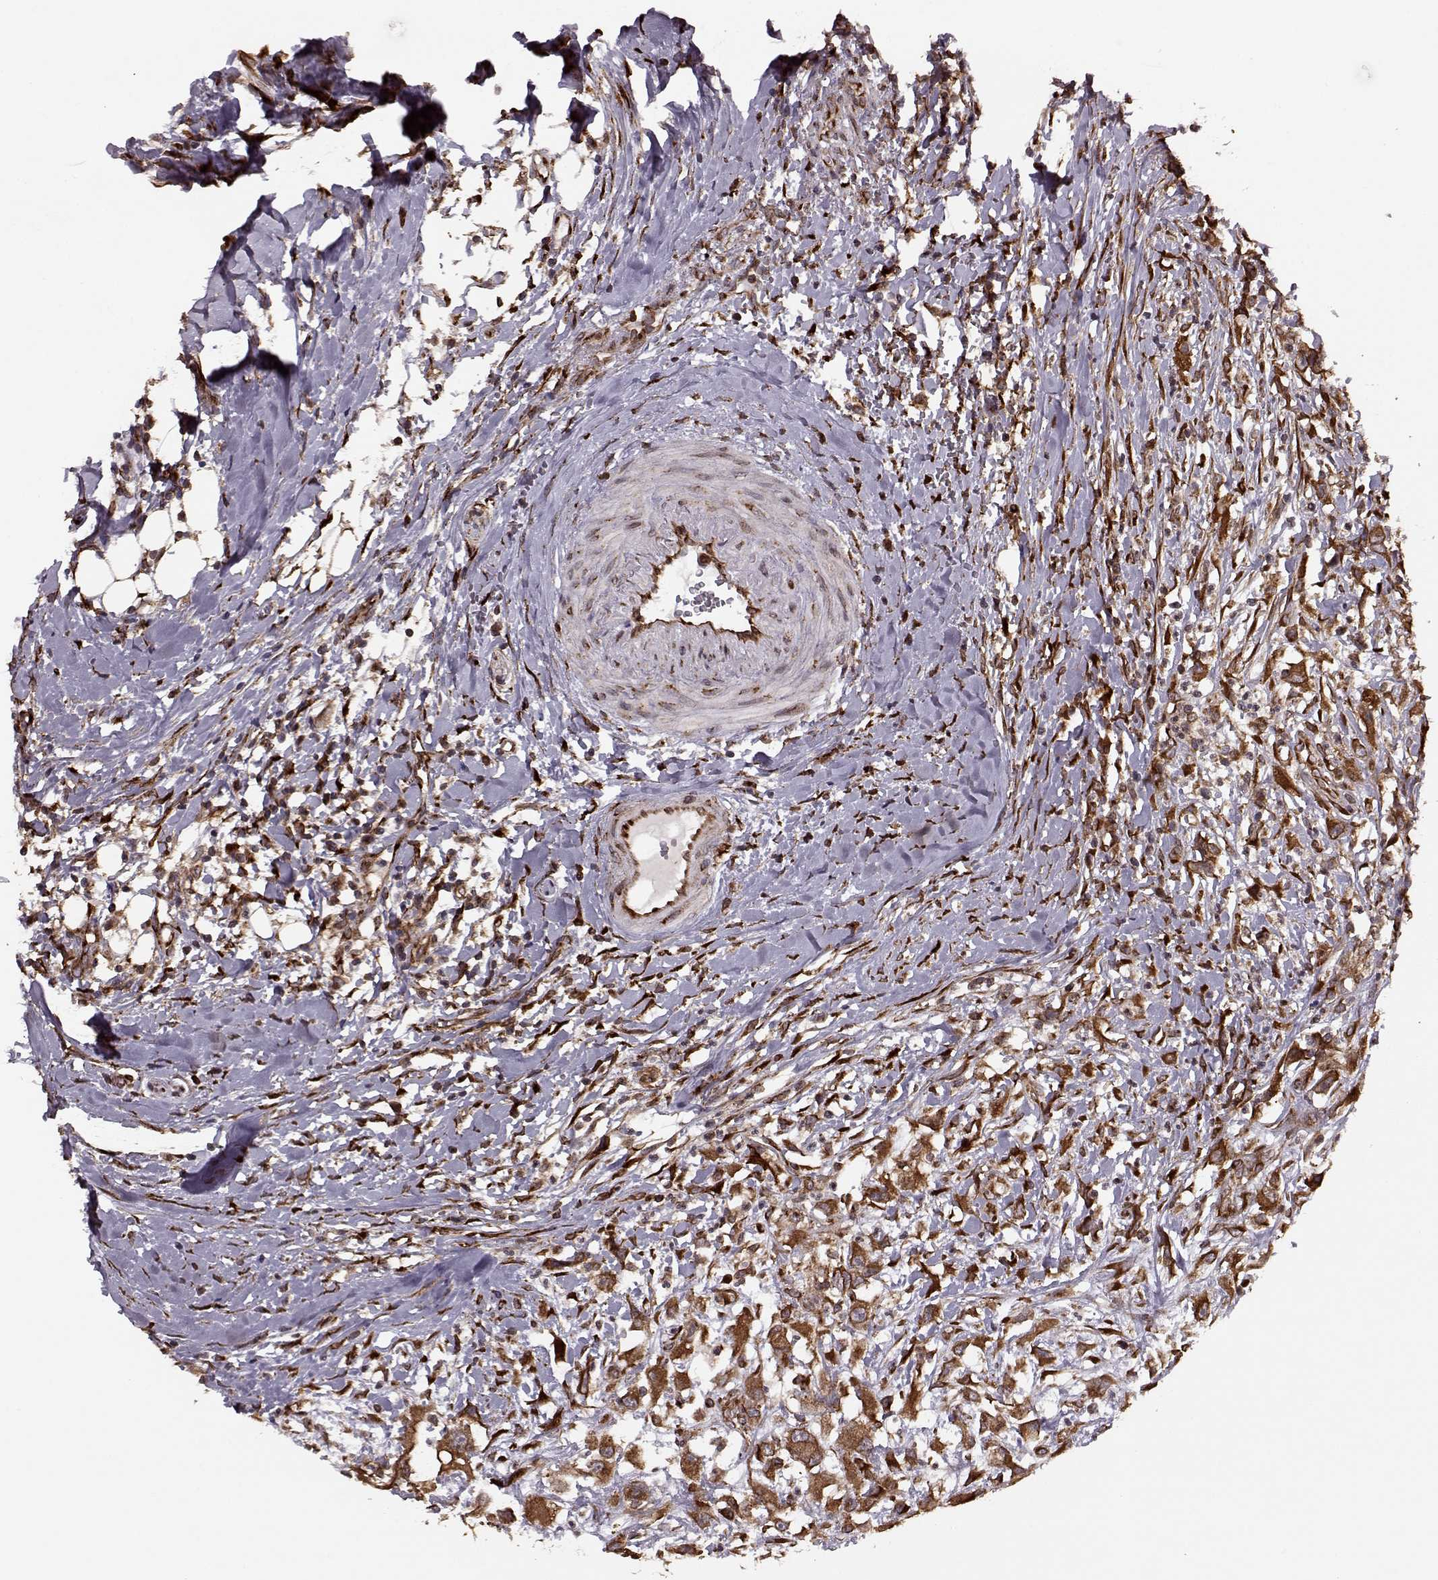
{"staining": {"intensity": "moderate", "quantity": ">75%", "location": "cytoplasmic/membranous"}, "tissue": "head and neck cancer", "cell_type": "Tumor cells", "image_type": "cancer", "snomed": [{"axis": "morphology", "description": "Squamous cell carcinoma, NOS"}, {"axis": "morphology", "description": "Squamous cell carcinoma, metastatic, NOS"}, {"axis": "topography", "description": "Oral tissue"}, {"axis": "topography", "description": "Head-Neck"}], "caption": "Moderate cytoplasmic/membranous positivity for a protein is identified in approximately >75% of tumor cells of head and neck squamous cell carcinoma using immunohistochemistry.", "gene": "YIPF5", "patient": {"sex": "female", "age": 85}}